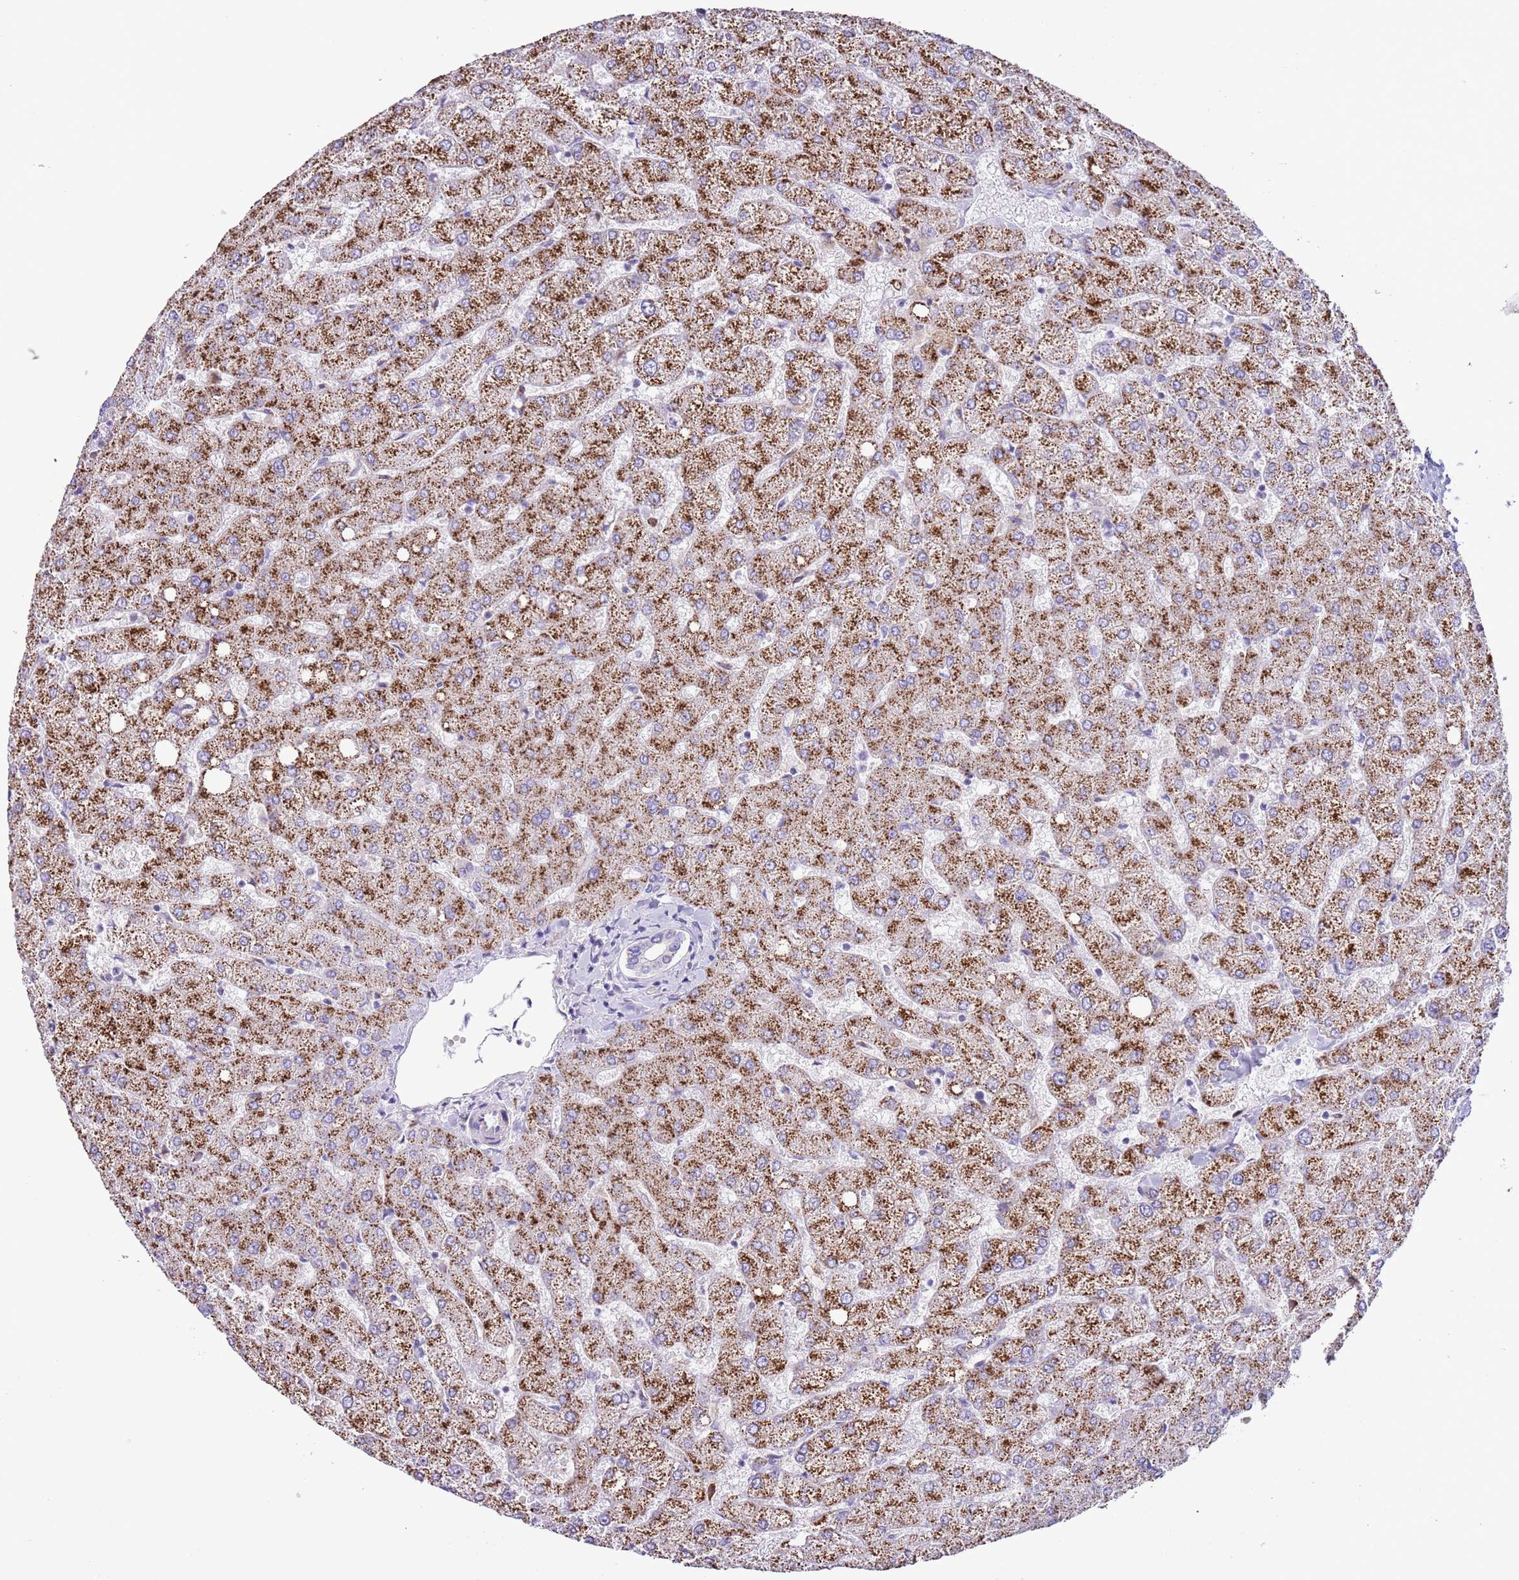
{"staining": {"intensity": "negative", "quantity": "none", "location": "none"}, "tissue": "liver", "cell_type": "Cholangiocytes", "image_type": "normal", "snomed": [{"axis": "morphology", "description": "Normal tissue, NOS"}, {"axis": "topography", "description": "Liver"}], "caption": "Liver stained for a protein using immunohistochemistry exhibits no positivity cholangiocytes.", "gene": "ZNF697", "patient": {"sex": "female", "age": 54}}